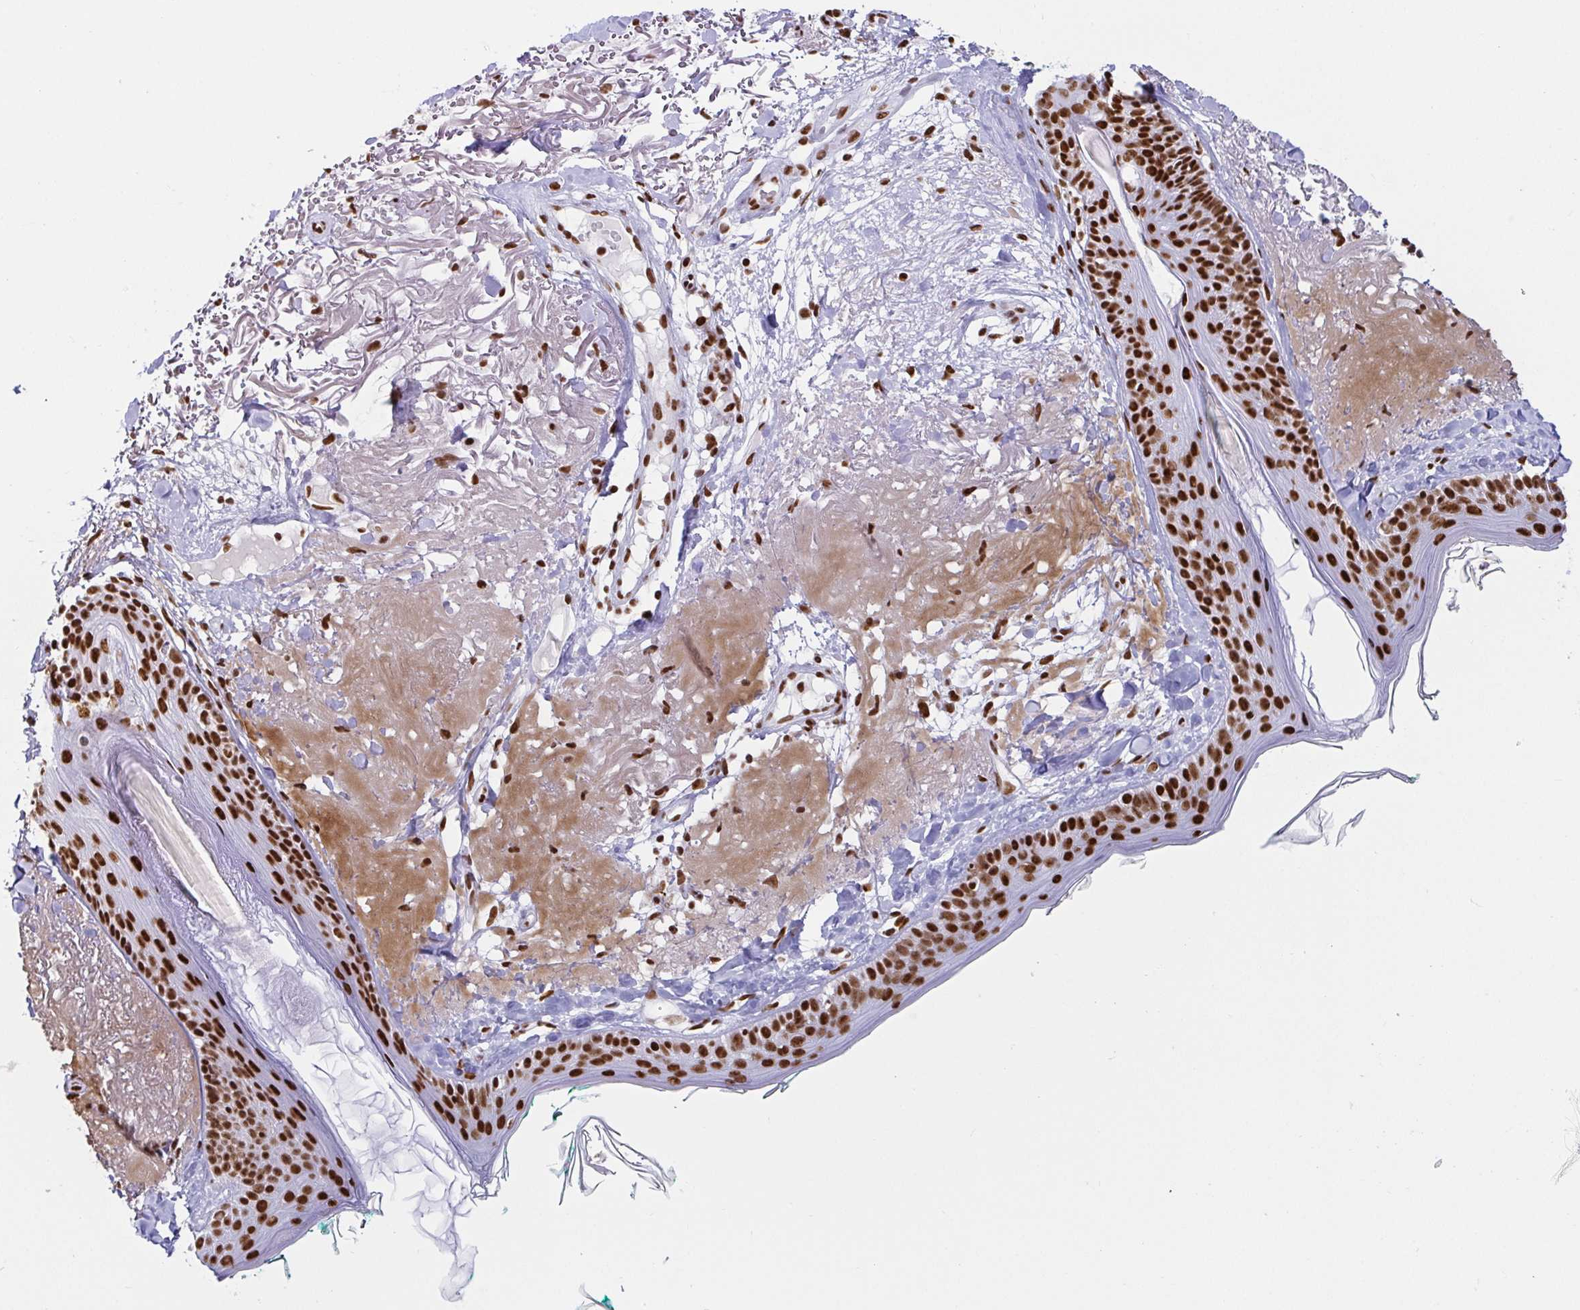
{"staining": {"intensity": "strong", "quantity": ">75%", "location": "nuclear"}, "tissue": "skin", "cell_type": "Fibroblasts", "image_type": "normal", "snomed": [{"axis": "morphology", "description": "Normal tissue, NOS"}, {"axis": "topography", "description": "Skin"}], "caption": "Immunohistochemical staining of benign human skin demonstrates >75% levels of strong nuclear protein positivity in approximately >75% of fibroblasts. (brown staining indicates protein expression, while blue staining denotes nuclei).", "gene": "EWSR1", "patient": {"sex": "male", "age": 73}}